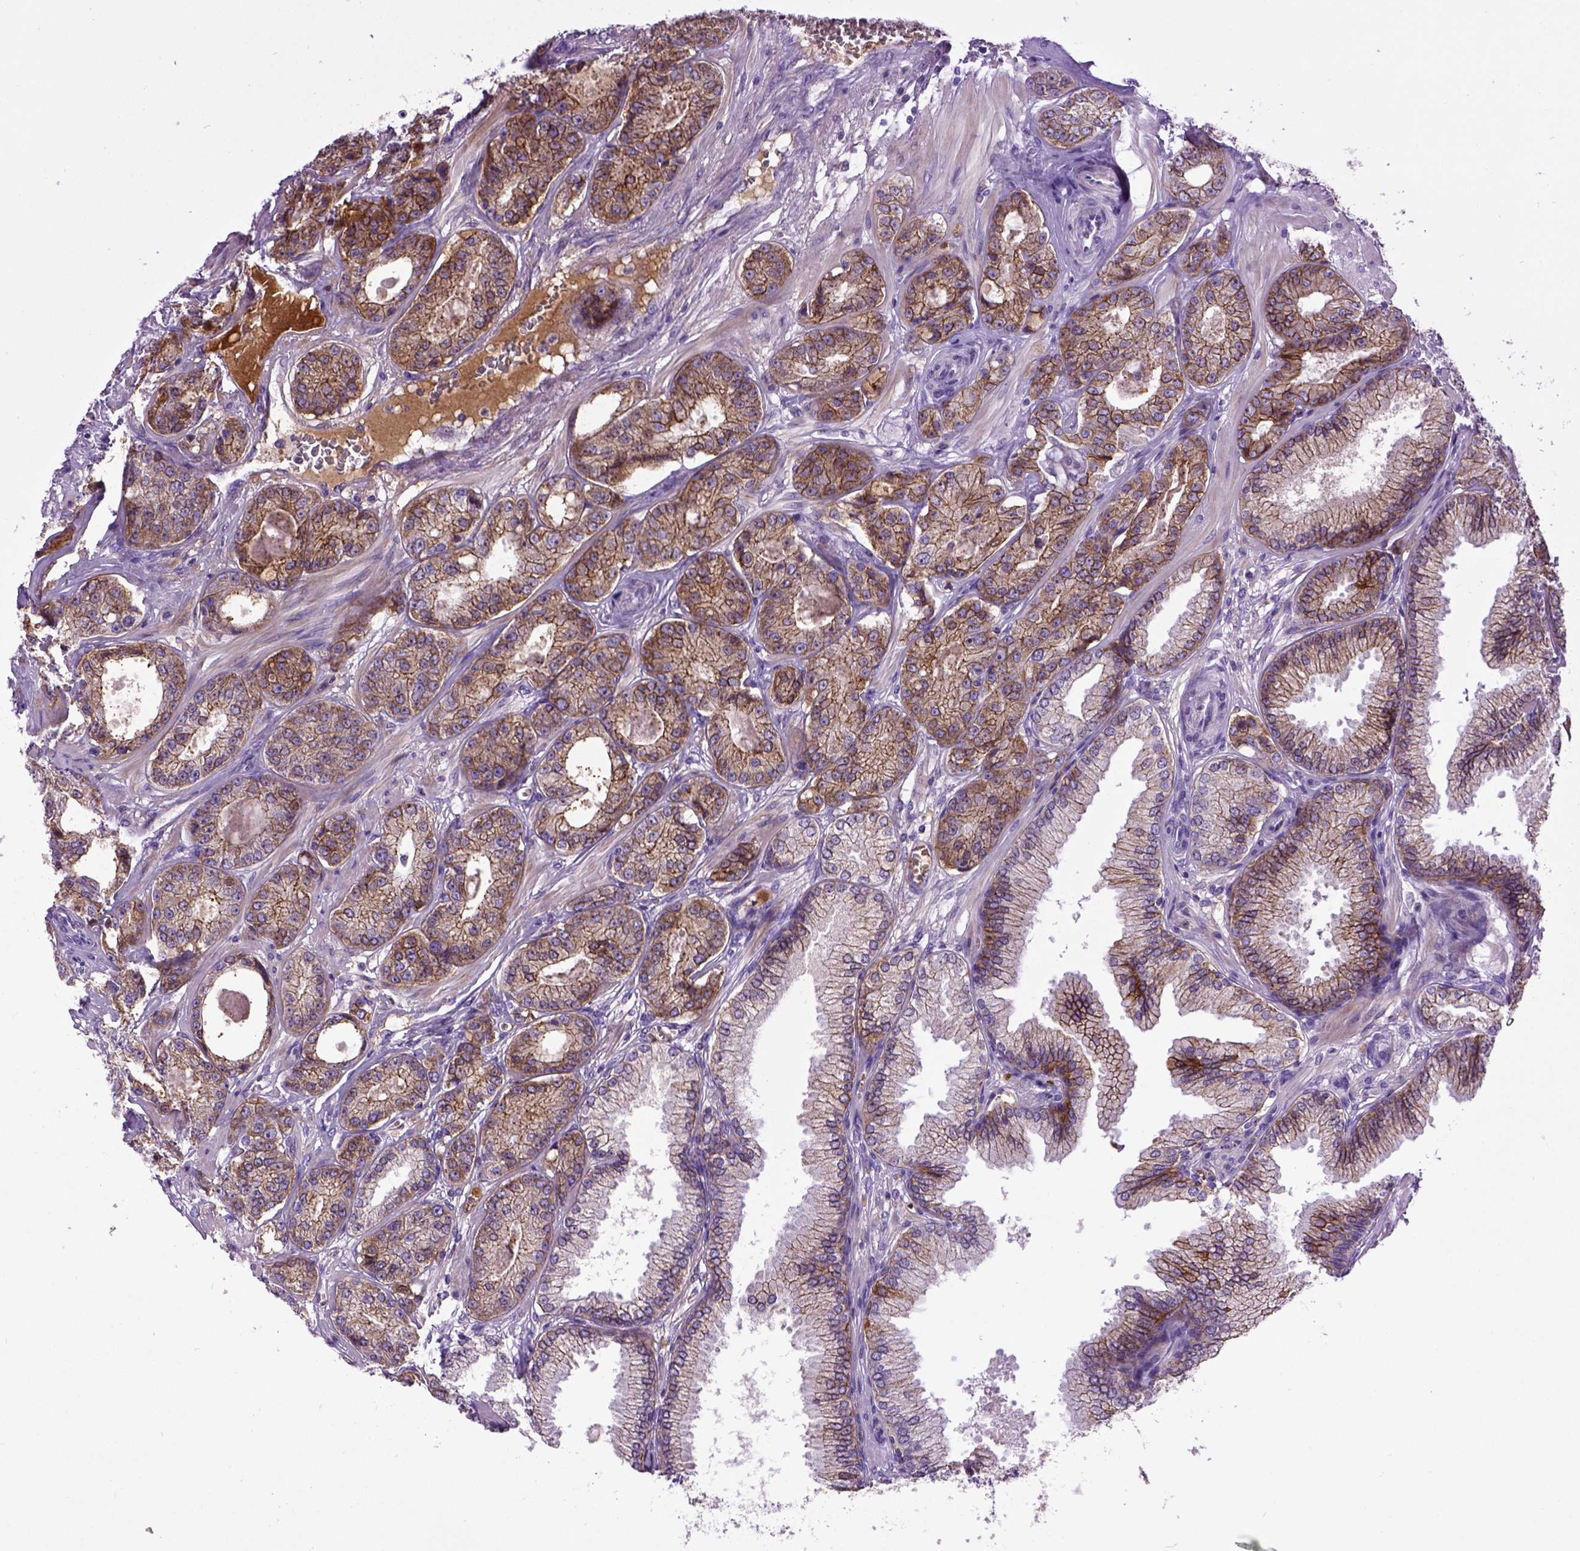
{"staining": {"intensity": "moderate", "quantity": ">75%", "location": "cytoplasmic/membranous,nuclear"}, "tissue": "prostate cancer", "cell_type": "Tumor cells", "image_type": "cancer", "snomed": [{"axis": "morphology", "description": "Adenocarcinoma, NOS"}, {"axis": "topography", "description": "Prostate"}], "caption": "Human prostate cancer (adenocarcinoma) stained for a protein (brown) shows moderate cytoplasmic/membranous and nuclear positive positivity in about >75% of tumor cells.", "gene": "CDH1", "patient": {"sex": "male", "age": 64}}